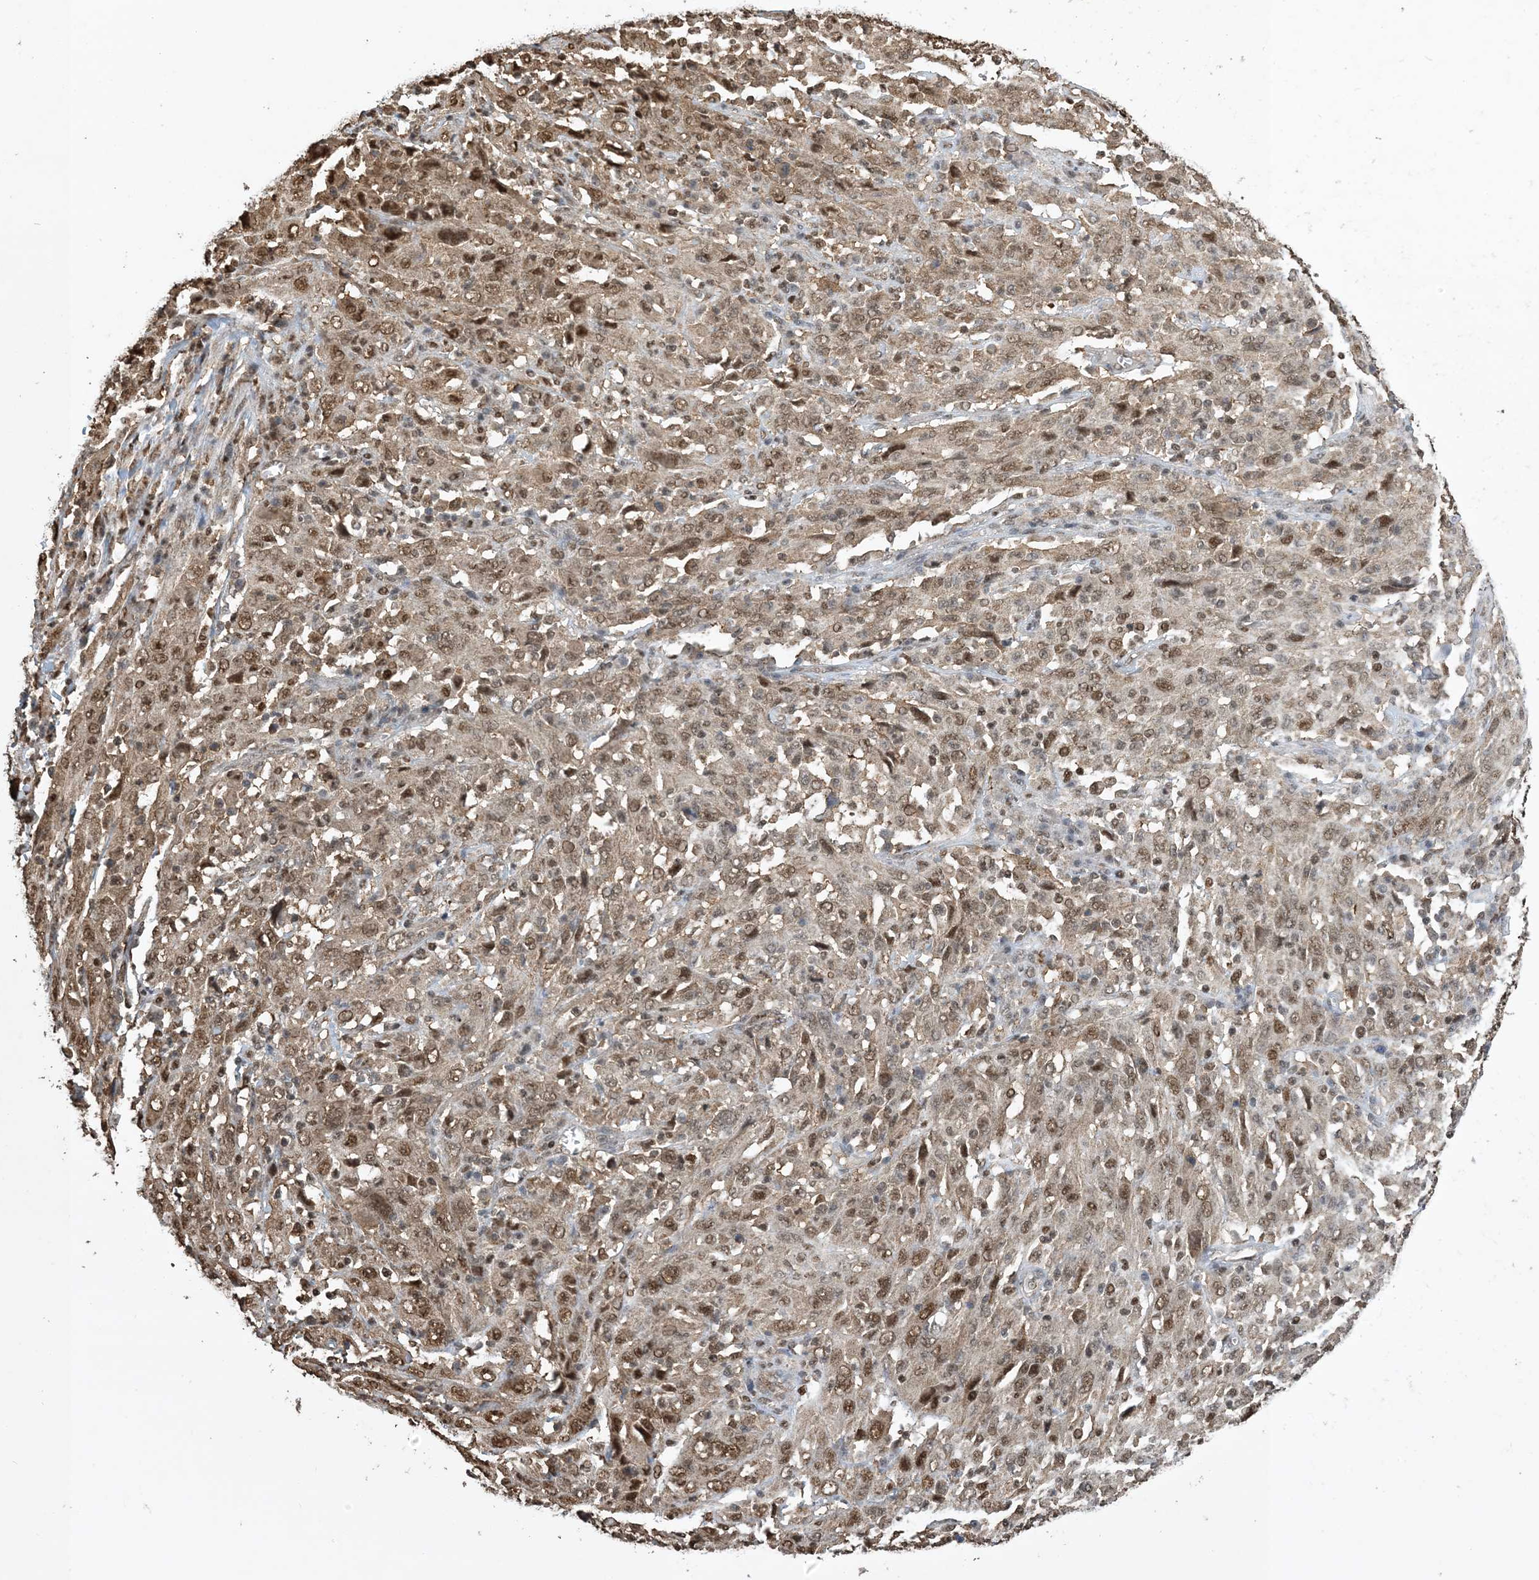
{"staining": {"intensity": "moderate", "quantity": ">75%", "location": "cytoplasmic/membranous,nuclear"}, "tissue": "cervical cancer", "cell_type": "Tumor cells", "image_type": "cancer", "snomed": [{"axis": "morphology", "description": "Squamous cell carcinoma, NOS"}, {"axis": "topography", "description": "Cervix"}], "caption": "The histopathology image reveals staining of cervical cancer (squamous cell carcinoma), revealing moderate cytoplasmic/membranous and nuclear protein staining (brown color) within tumor cells.", "gene": "HSPA1A", "patient": {"sex": "female", "age": 46}}